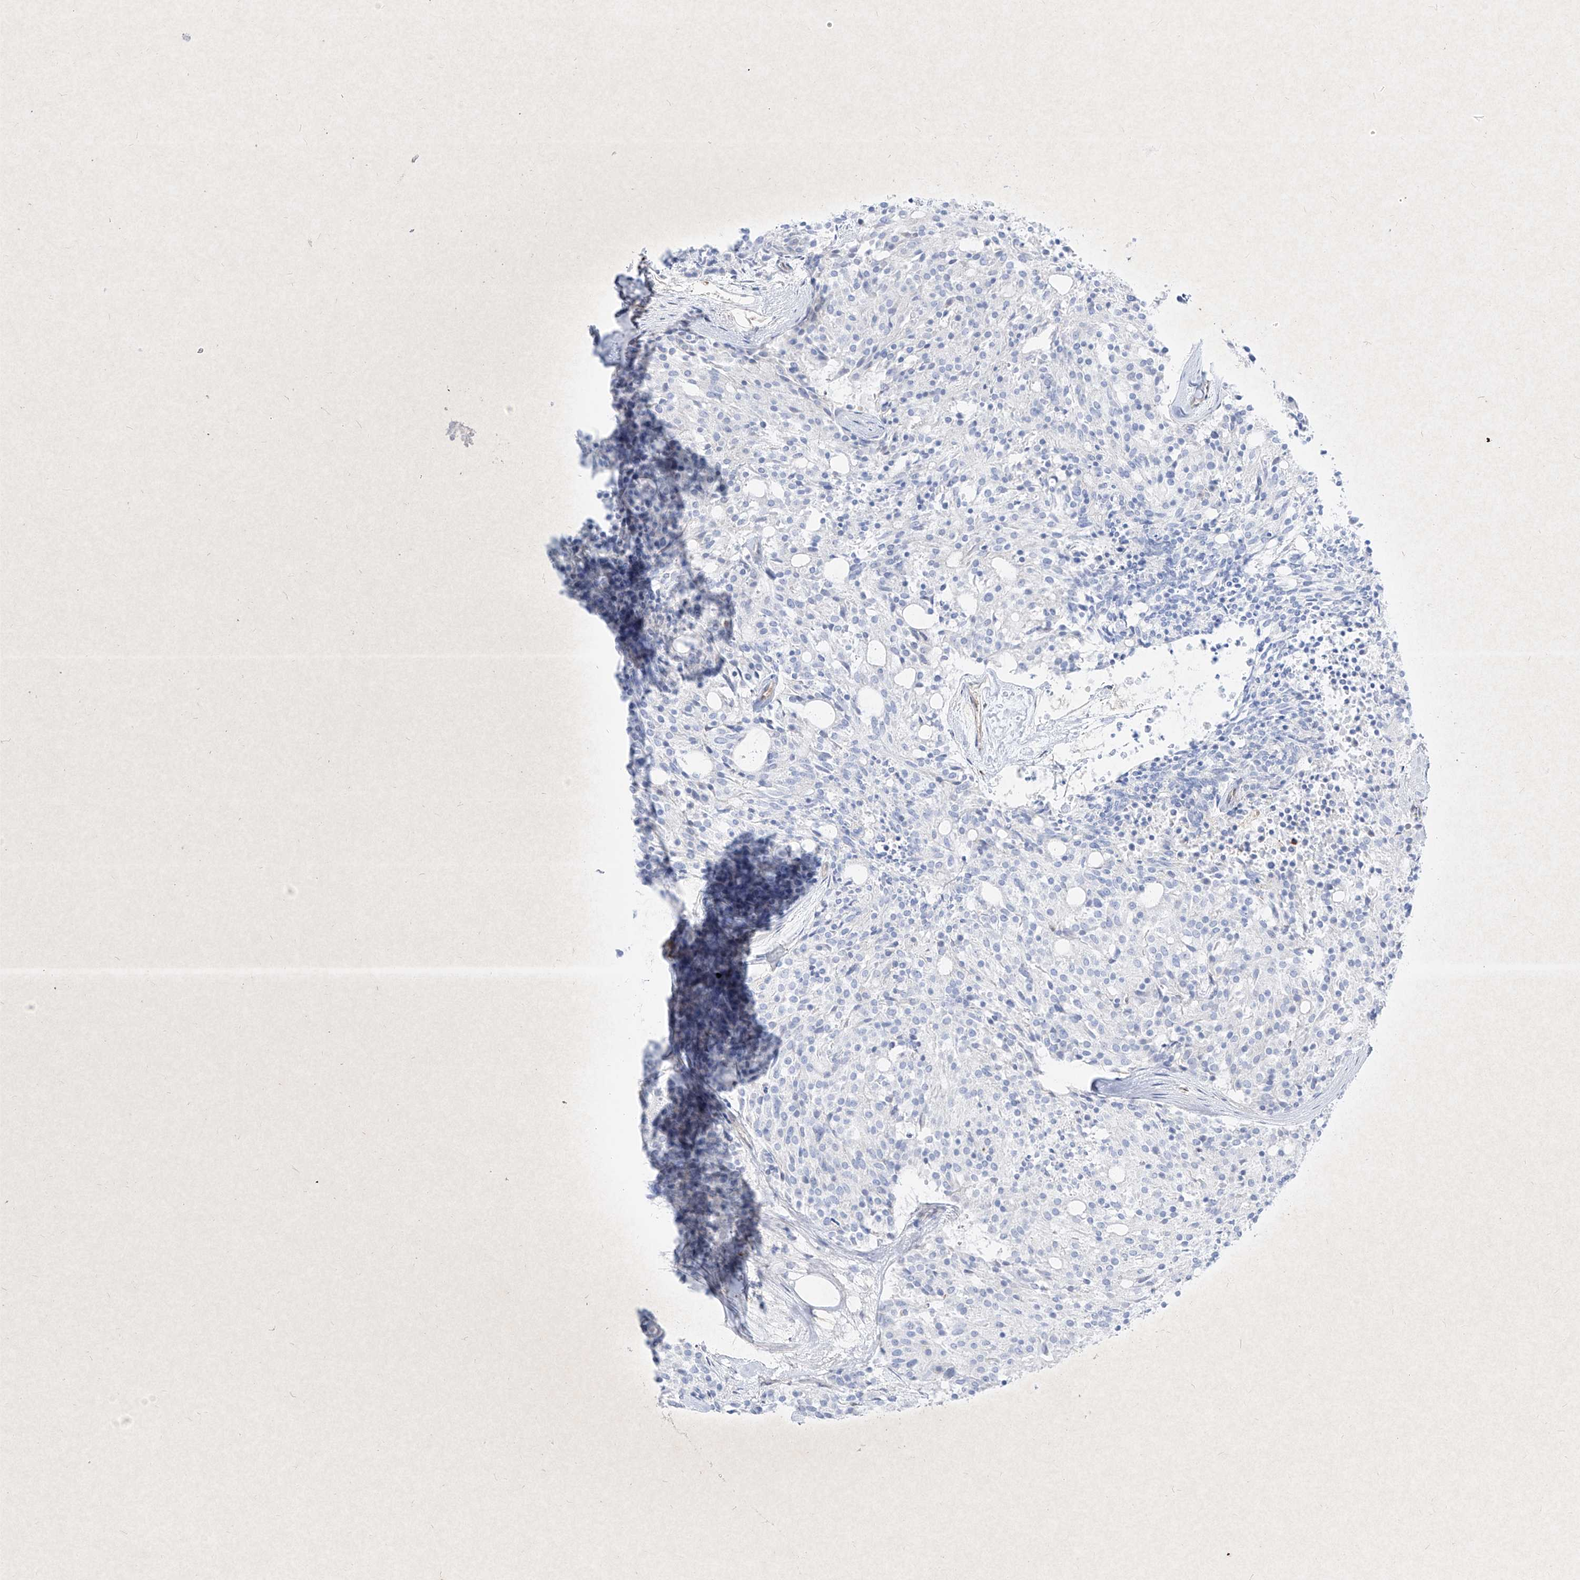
{"staining": {"intensity": "negative", "quantity": "none", "location": "none"}, "tissue": "carcinoid", "cell_type": "Tumor cells", "image_type": "cancer", "snomed": [{"axis": "morphology", "description": "Carcinoid, malignant, NOS"}, {"axis": "topography", "description": "Pancreas"}], "caption": "An image of human carcinoid (malignant) is negative for staining in tumor cells.", "gene": "PSMB10", "patient": {"sex": "female", "age": 54}}